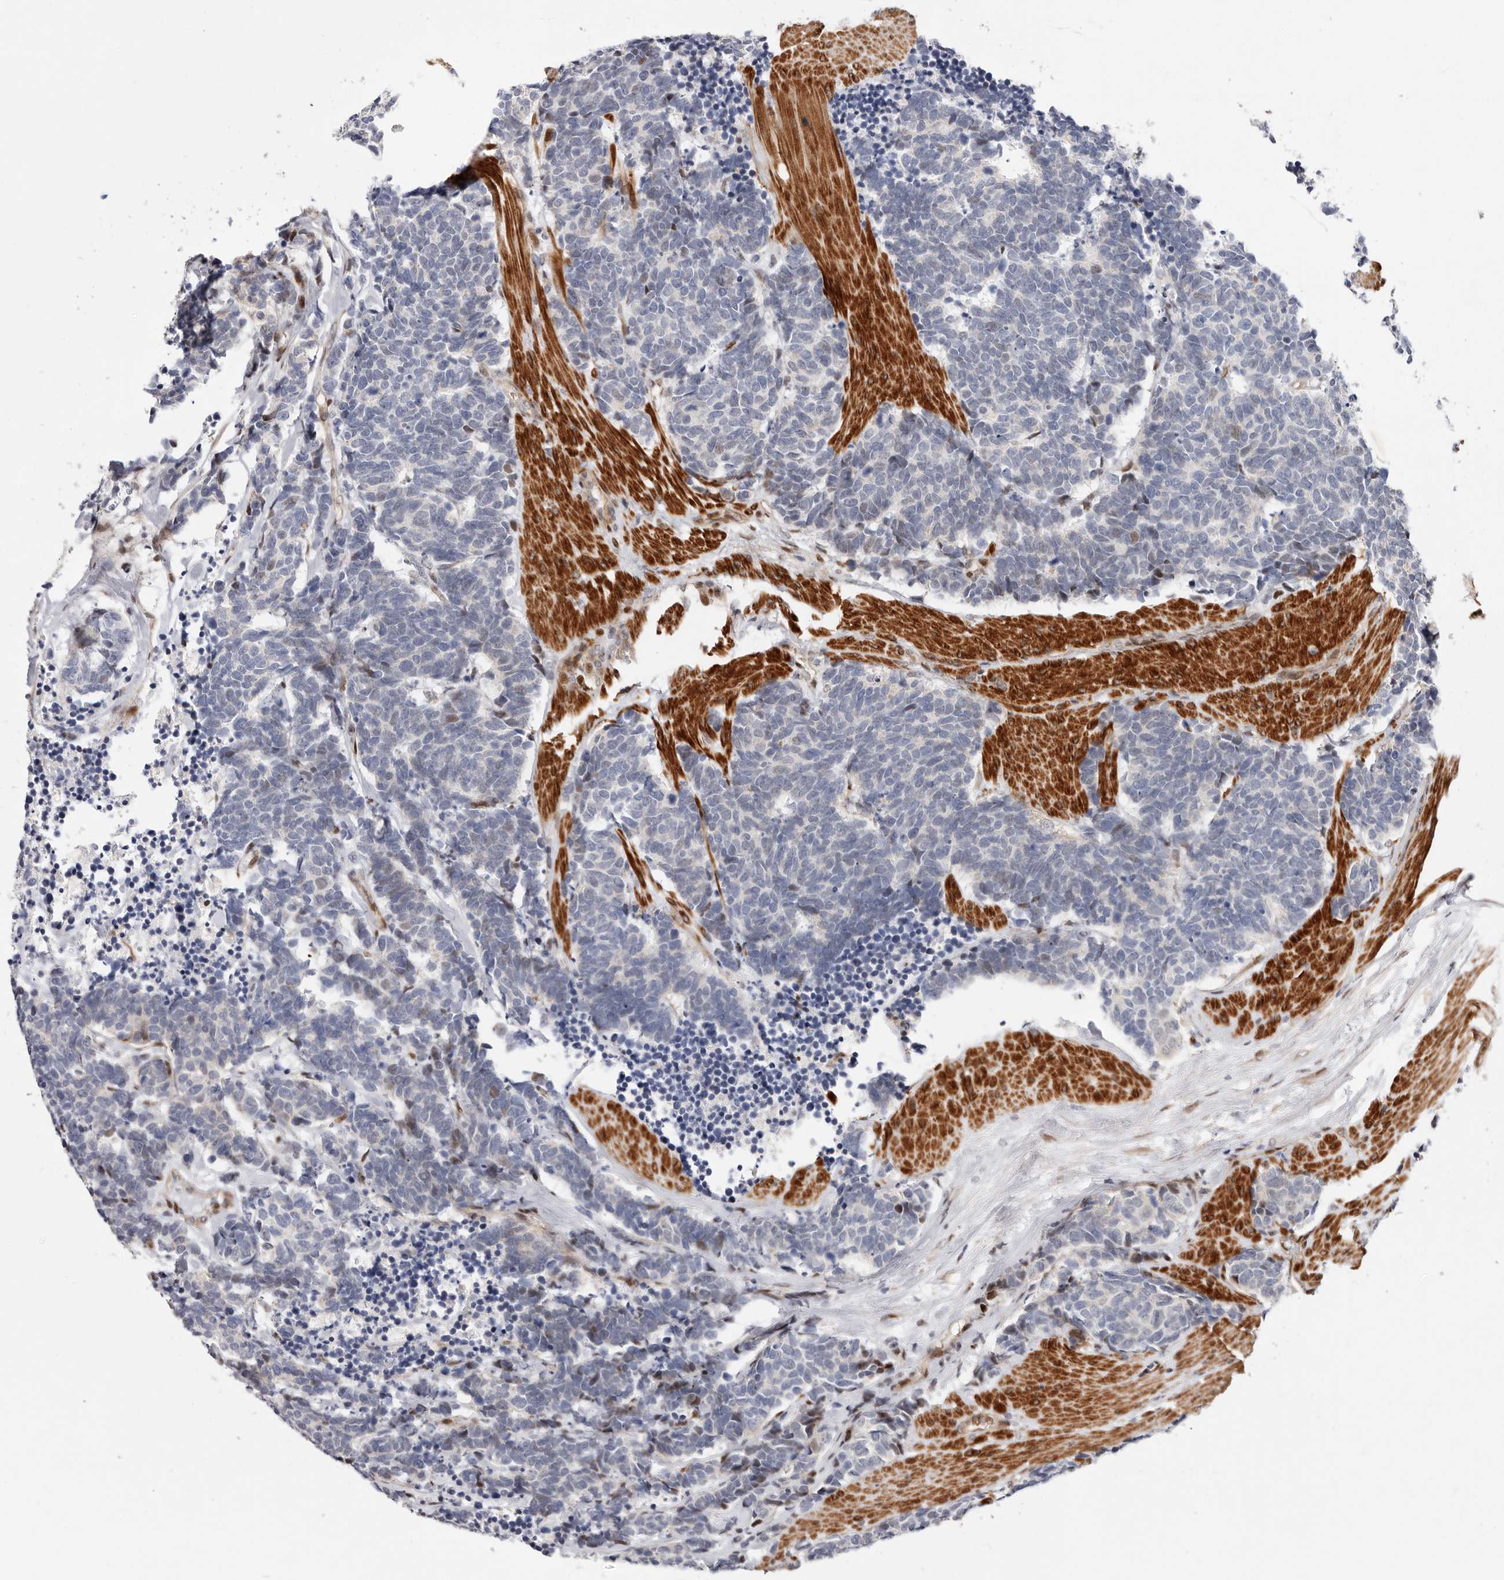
{"staining": {"intensity": "weak", "quantity": "<25%", "location": "nuclear"}, "tissue": "carcinoid", "cell_type": "Tumor cells", "image_type": "cancer", "snomed": [{"axis": "morphology", "description": "Carcinoma, NOS"}, {"axis": "morphology", "description": "Carcinoid, malignant, NOS"}, {"axis": "topography", "description": "Urinary bladder"}], "caption": "This photomicrograph is of carcinoid stained with IHC to label a protein in brown with the nuclei are counter-stained blue. There is no staining in tumor cells.", "gene": "EPHX3", "patient": {"sex": "male", "age": 57}}